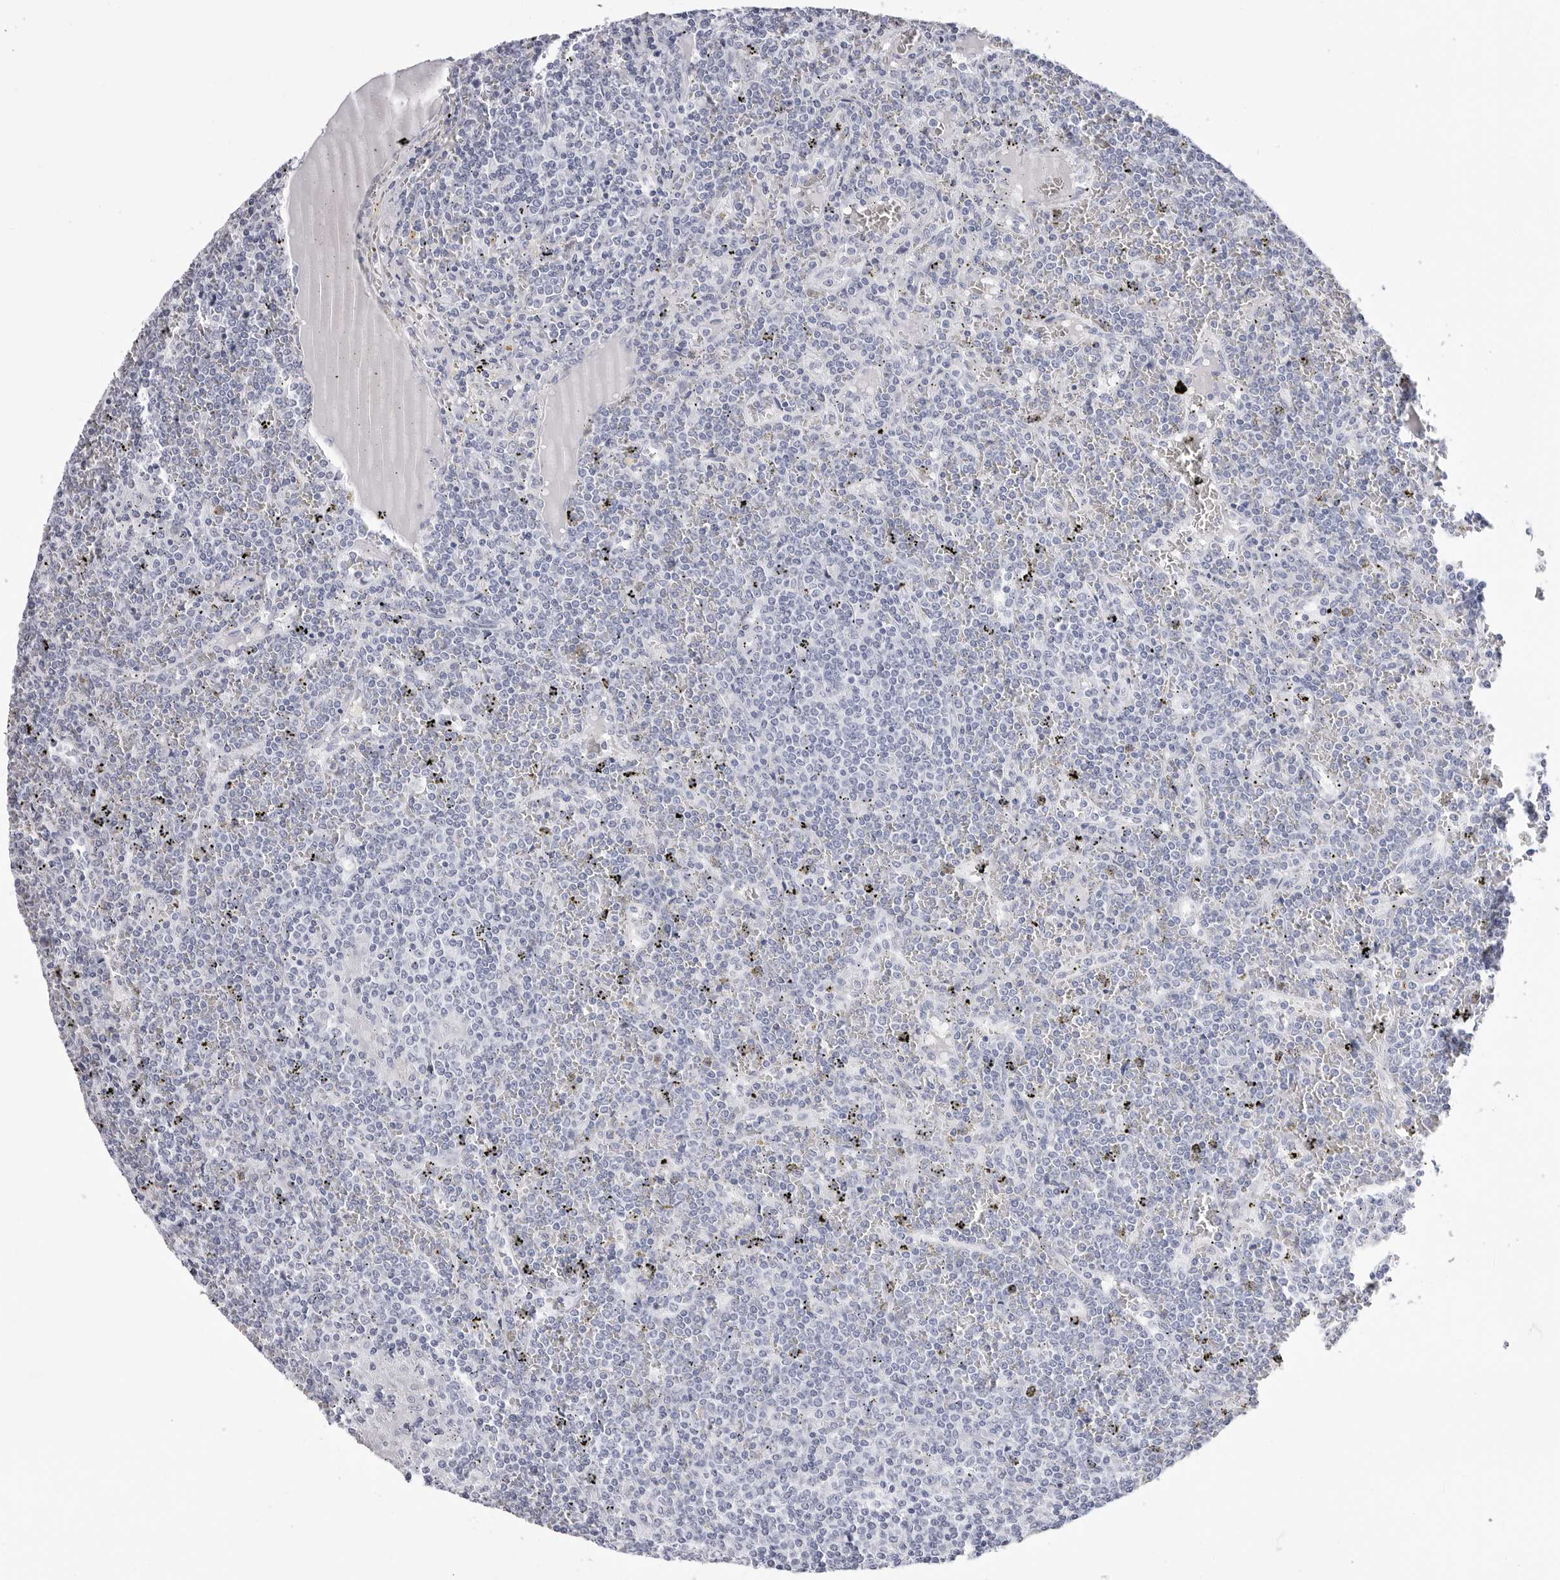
{"staining": {"intensity": "negative", "quantity": "none", "location": "none"}, "tissue": "lymphoma", "cell_type": "Tumor cells", "image_type": "cancer", "snomed": [{"axis": "morphology", "description": "Malignant lymphoma, non-Hodgkin's type, Low grade"}, {"axis": "topography", "description": "Spleen"}], "caption": "Immunohistochemistry (IHC) micrograph of neoplastic tissue: human malignant lymphoma, non-Hodgkin's type (low-grade) stained with DAB (3,3'-diaminobenzidine) exhibits no significant protein positivity in tumor cells.", "gene": "CST2", "patient": {"sex": "female", "age": 19}}